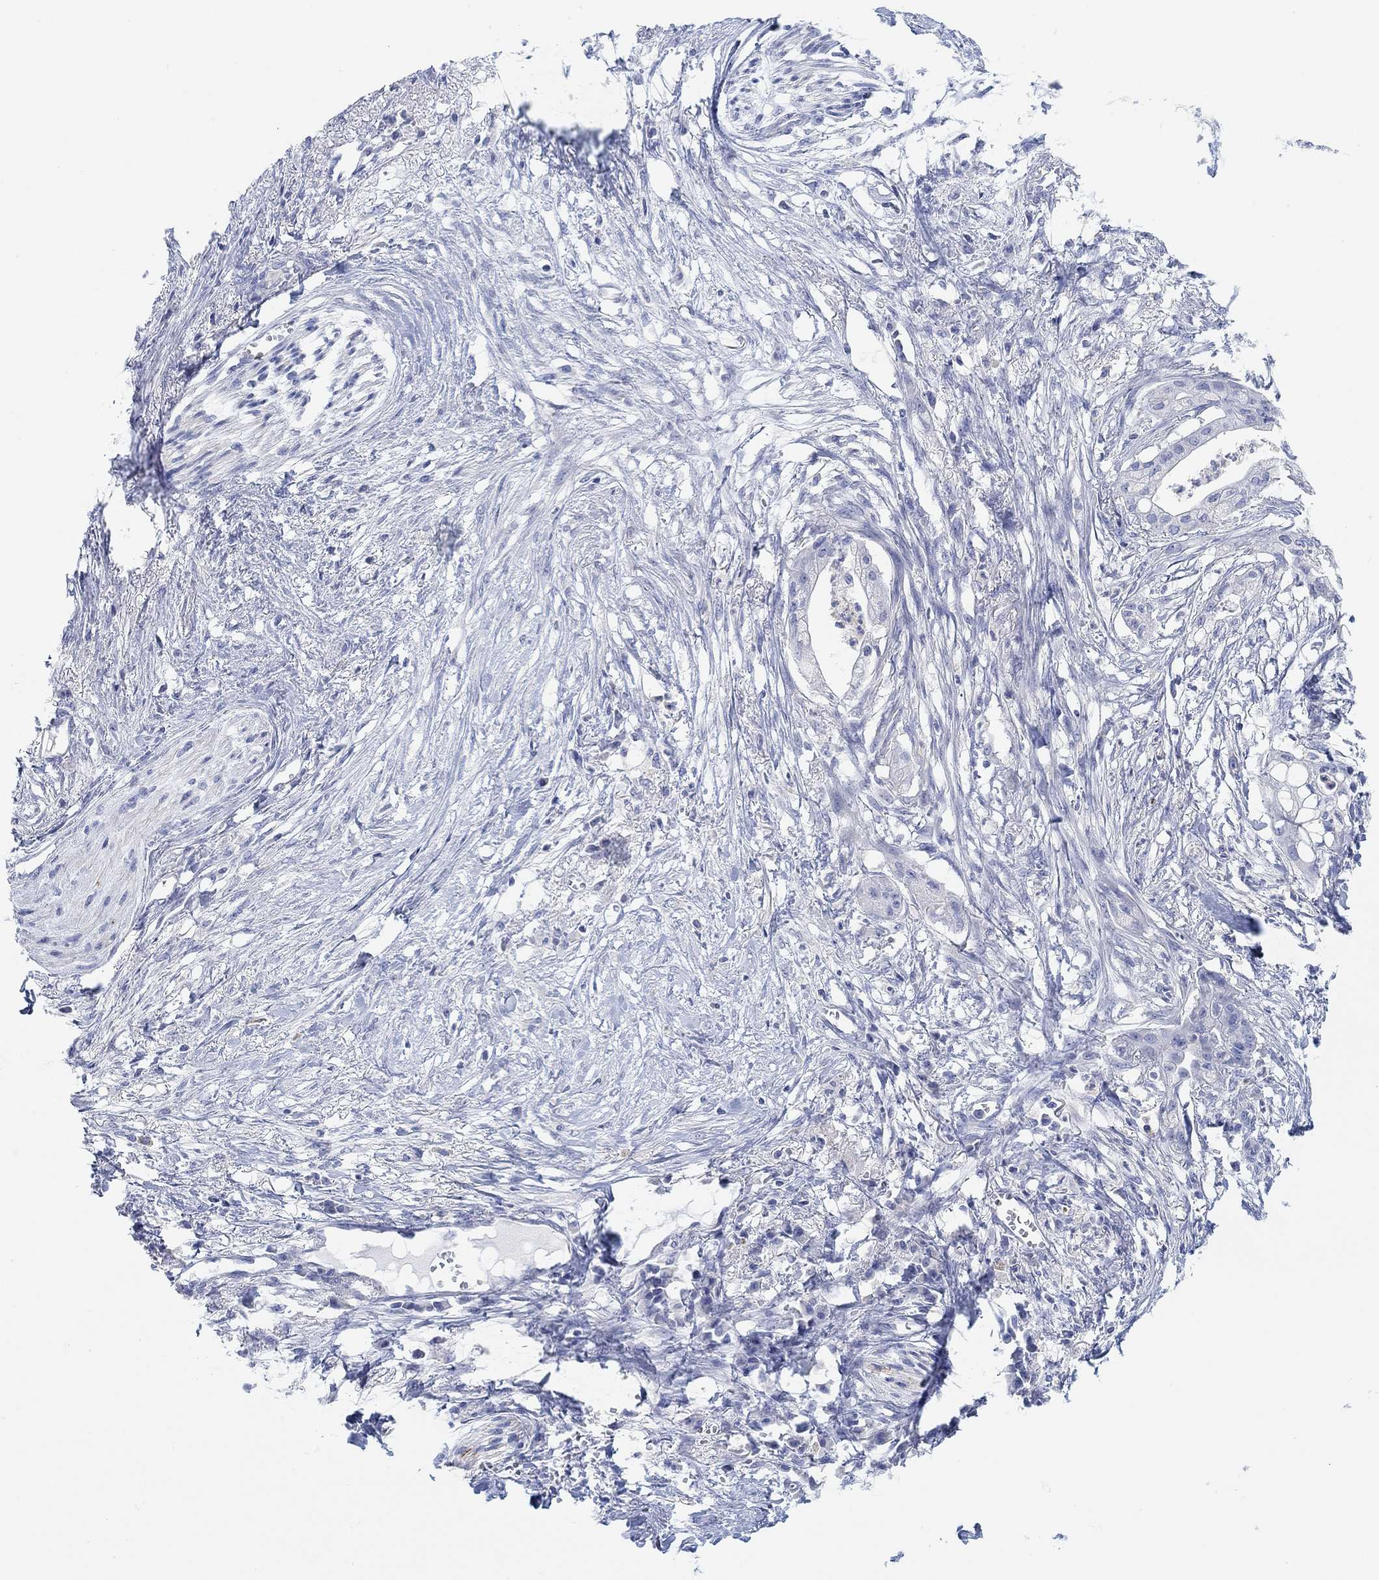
{"staining": {"intensity": "negative", "quantity": "none", "location": "none"}, "tissue": "pancreatic cancer", "cell_type": "Tumor cells", "image_type": "cancer", "snomed": [{"axis": "morphology", "description": "Normal tissue, NOS"}, {"axis": "morphology", "description": "Adenocarcinoma, NOS"}, {"axis": "topography", "description": "Pancreas"}], "caption": "IHC histopathology image of neoplastic tissue: pancreatic cancer stained with DAB (3,3'-diaminobenzidine) reveals no significant protein staining in tumor cells. (DAB IHC, high magnification).", "gene": "VAT1L", "patient": {"sex": "female", "age": 58}}